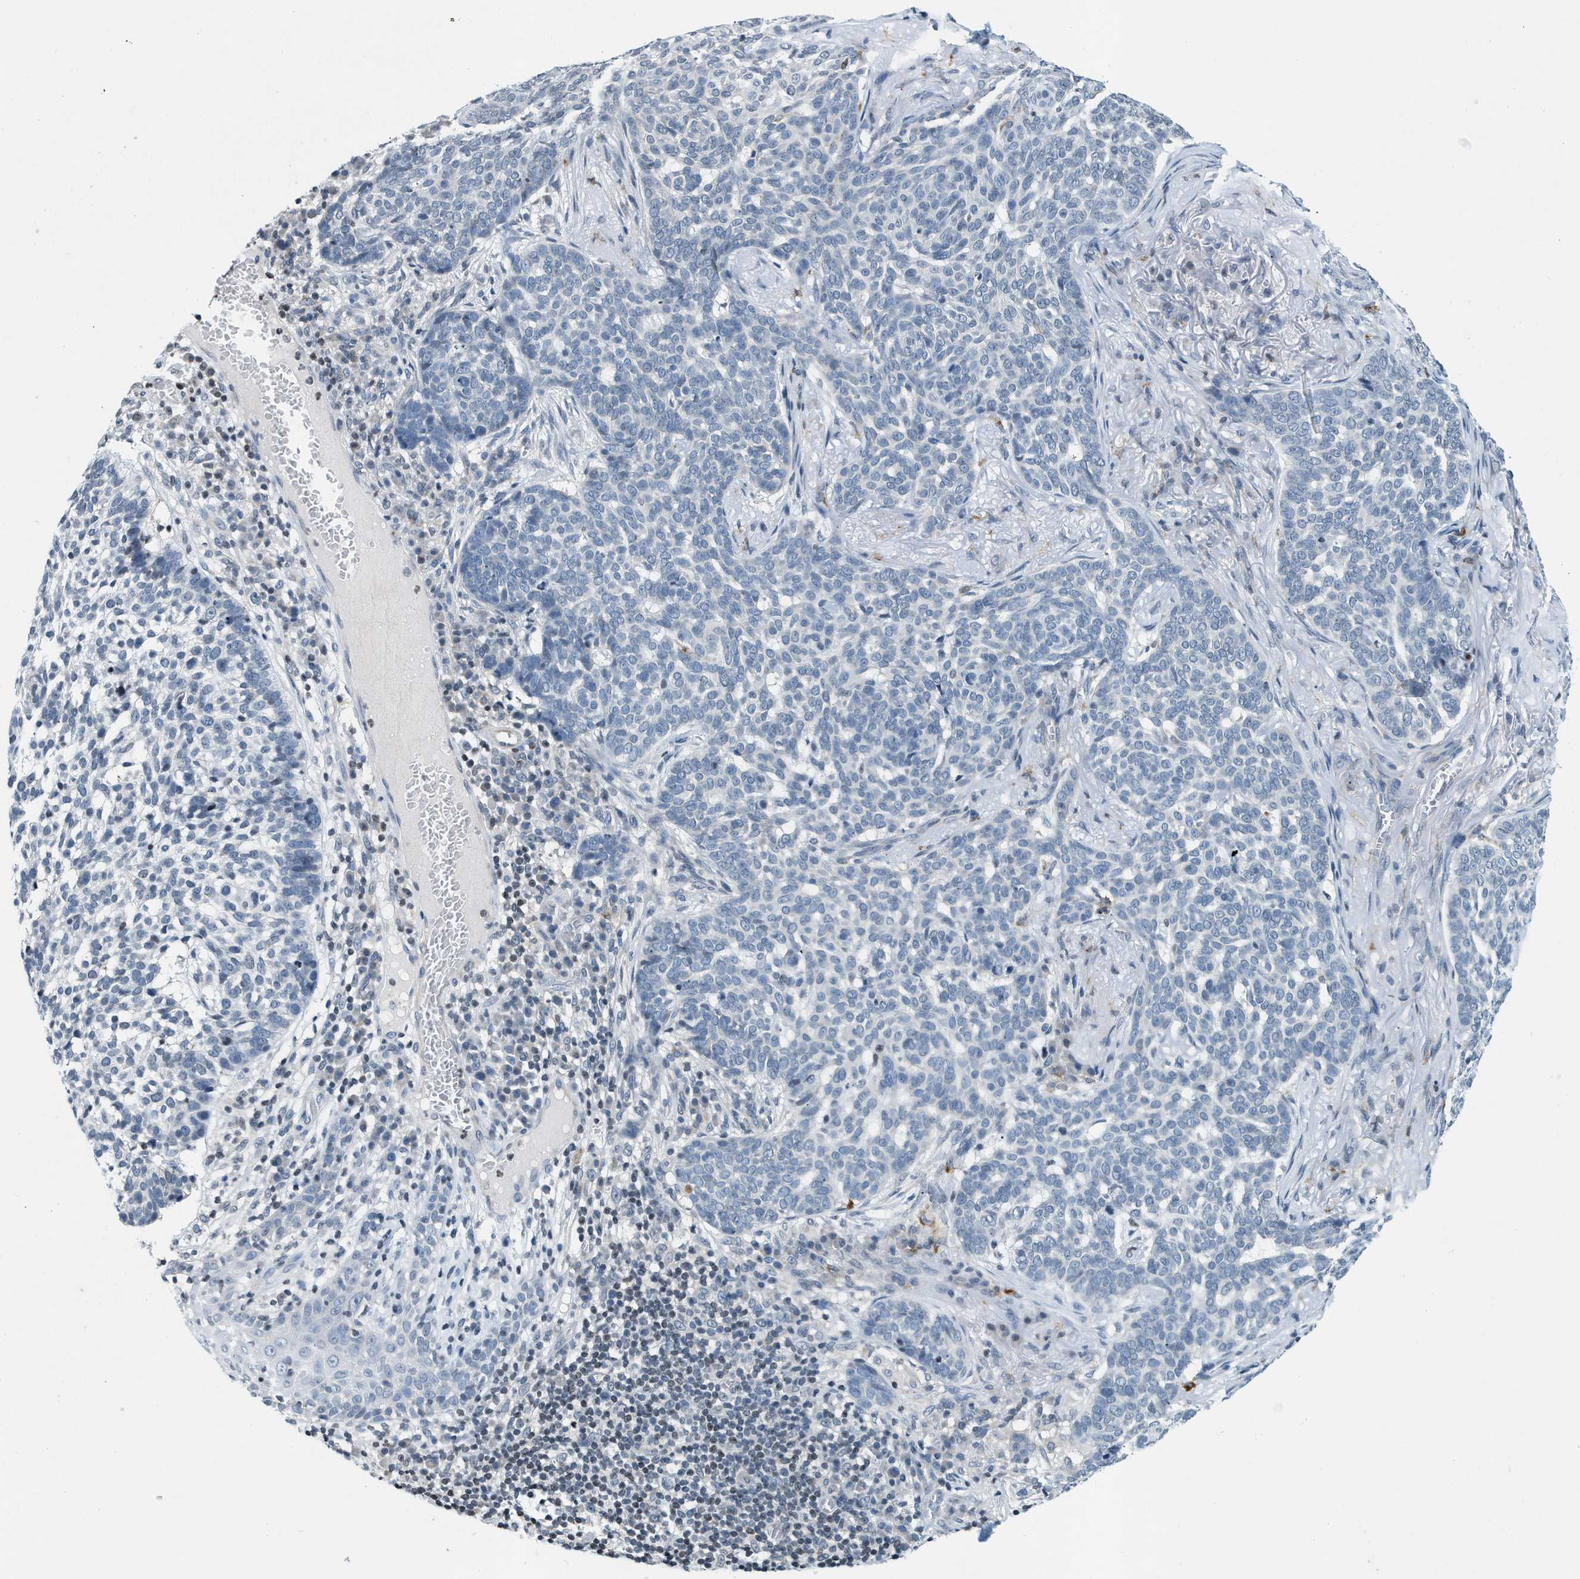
{"staining": {"intensity": "negative", "quantity": "none", "location": "none"}, "tissue": "skin cancer", "cell_type": "Tumor cells", "image_type": "cancer", "snomed": [{"axis": "morphology", "description": "Basal cell carcinoma"}, {"axis": "topography", "description": "Skin"}], "caption": "There is no significant staining in tumor cells of skin cancer. Brightfield microscopy of immunohistochemistry (IHC) stained with DAB (3,3'-diaminobenzidine) (brown) and hematoxylin (blue), captured at high magnification.", "gene": "UVRAG", "patient": {"sex": "male", "age": 85}}